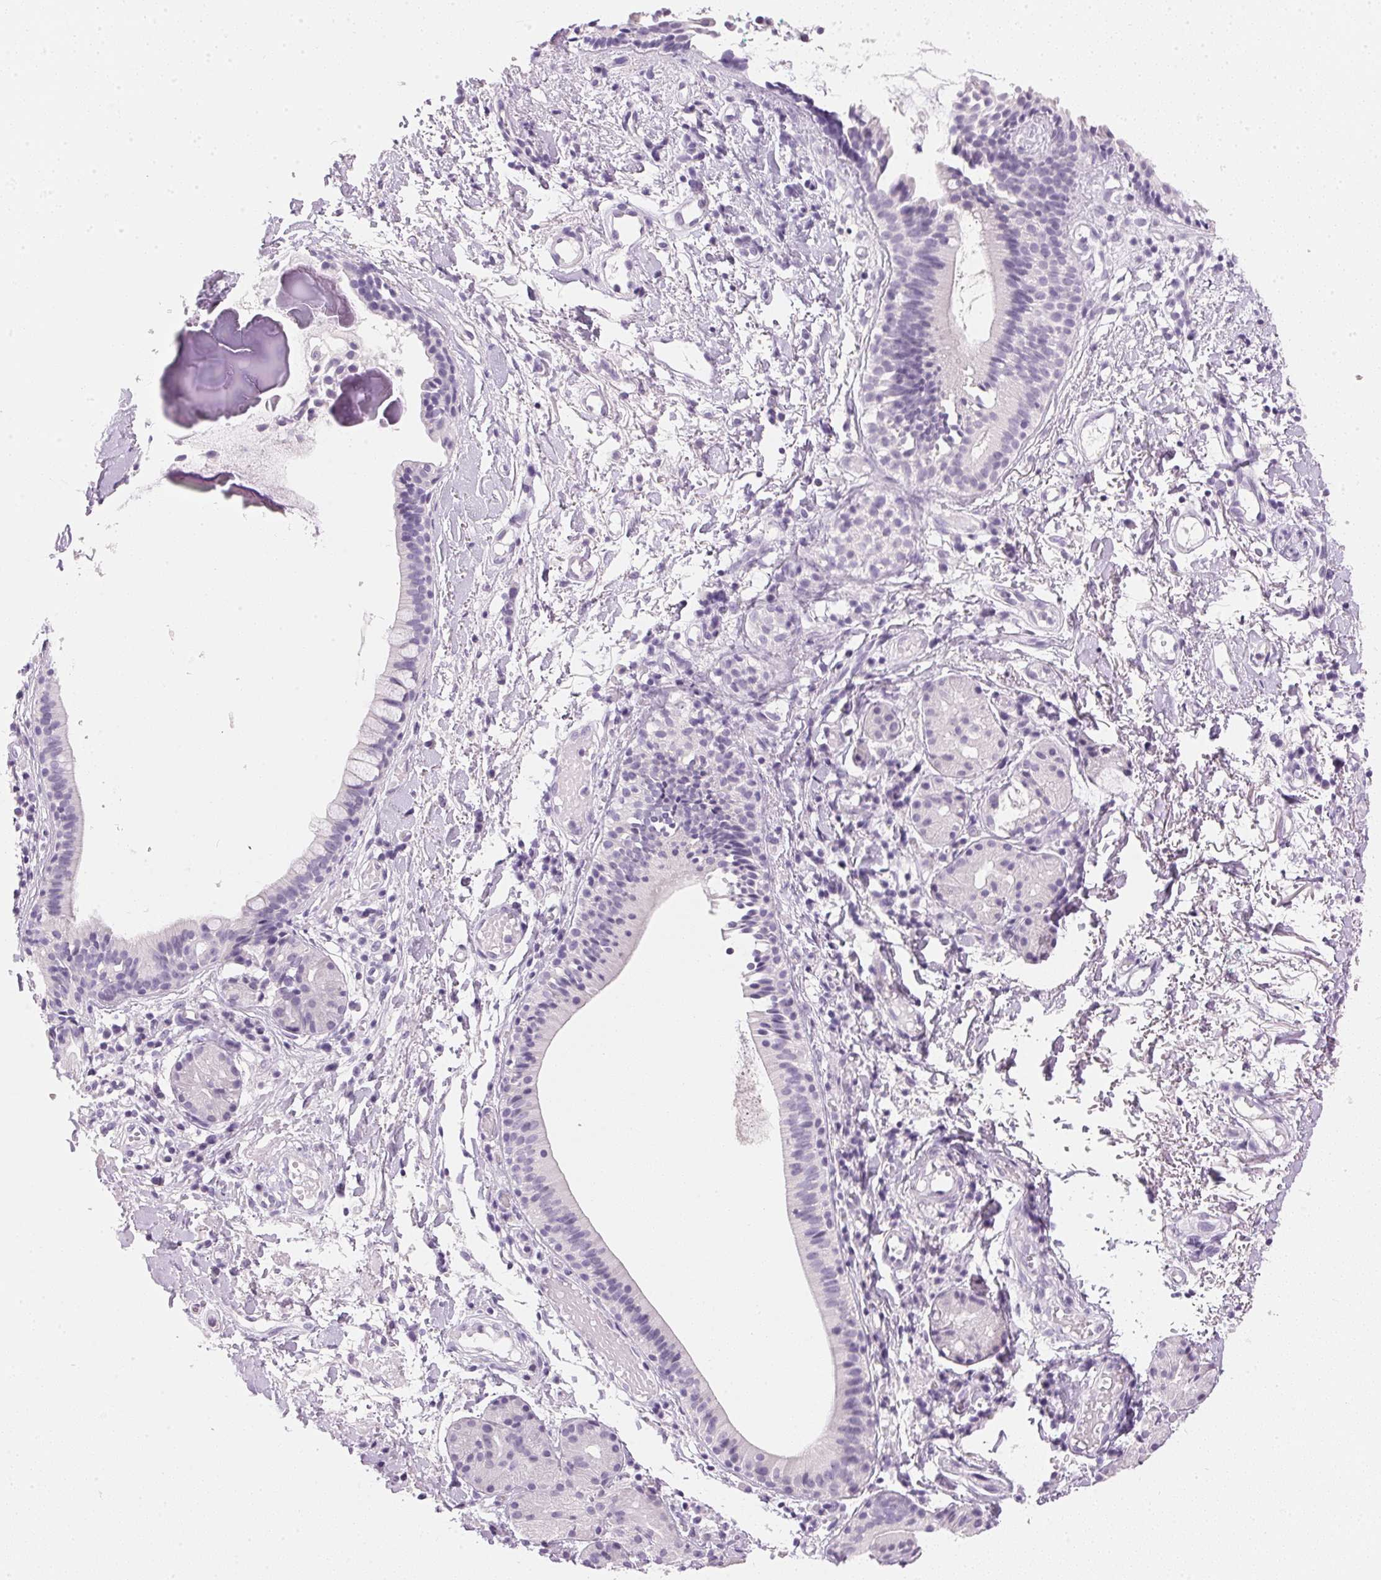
{"staining": {"intensity": "negative", "quantity": "none", "location": "none"}, "tissue": "nasopharynx", "cell_type": "Respiratory epithelial cells", "image_type": "normal", "snomed": [{"axis": "morphology", "description": "Normal tissue, NOS"}, {"axis": "morphology", "description": "Basal cell carcinoma"}, {"axis": "topography", "description": "Cartilage tissue"}, {"axis": "topography", "description": "Nasopharynx"}, {"axis": "topography", "description": "Oral tissue"}], "caption": "DAB immunohistochemical staining of unremarkable human nasopharynx displays no significant expression in respiratory epithelial cells.", "gene": "IGFBP1", "patient": {"sex": "female", "age": 77}}